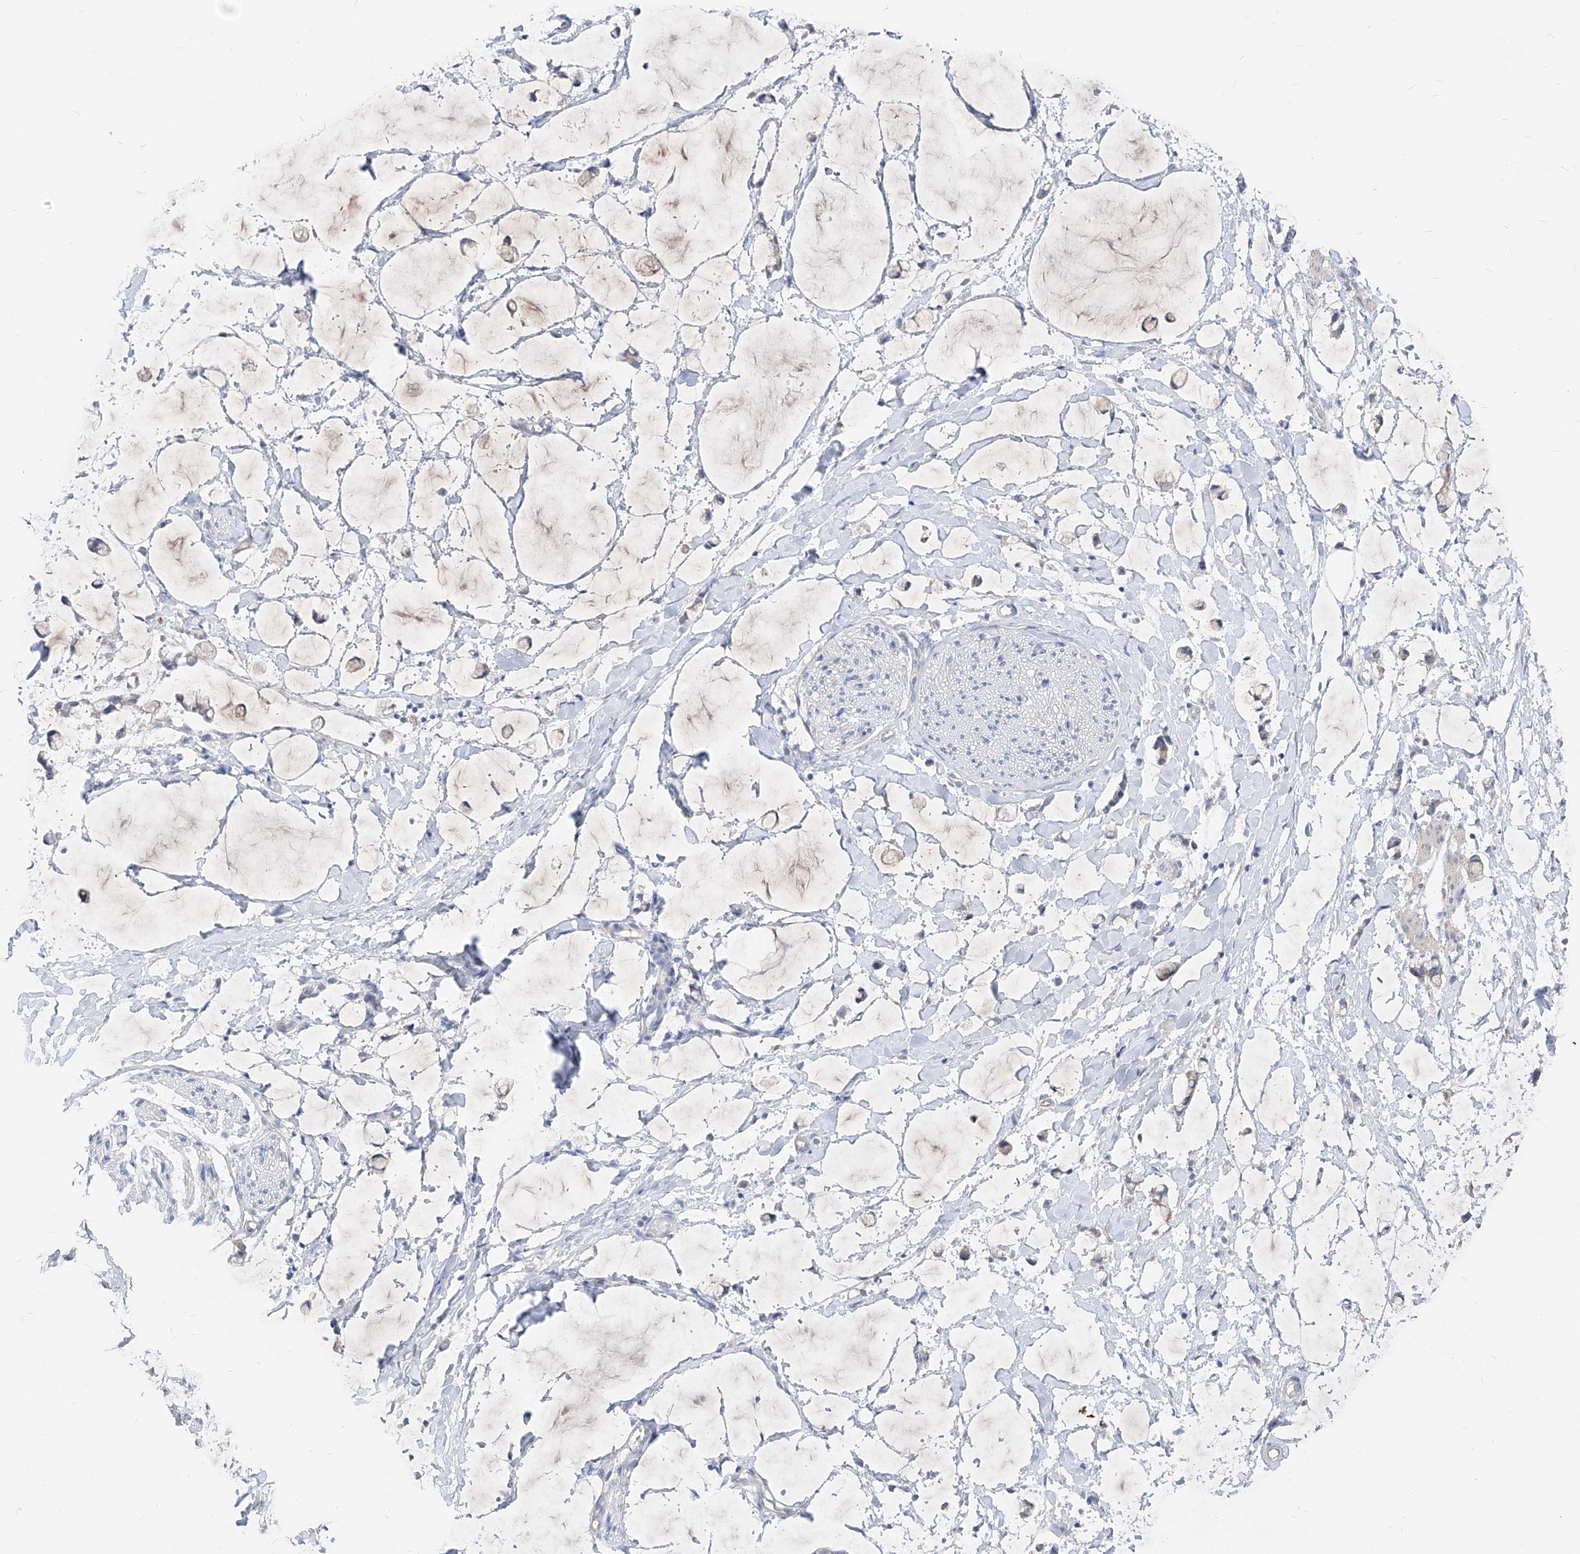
{"staining": {"intensity": "negative", "quantity": "none", "location": "none"}, "tissue": "soft tissue", "cell_type": "Fibroblasts", "image_type": "normal", "snomed": [{"axis": "morphology", "description": "Normal tissue, NOS"}, {"axis": "morphology", "description": "Adenocarcinoma, NOS"}, {"axis": "topography", "description": "Colon"}, {"axis": "topography", "description": "Peripheral nerve tissue"}], "caption": "Fibroblasts show no significant protein positivity in benign soft tissue. (Immunohistochemistry, brightfield microscopy, high magnification).", "gene": "UFL1", "patient": {"sex": "male", "age": 14}}